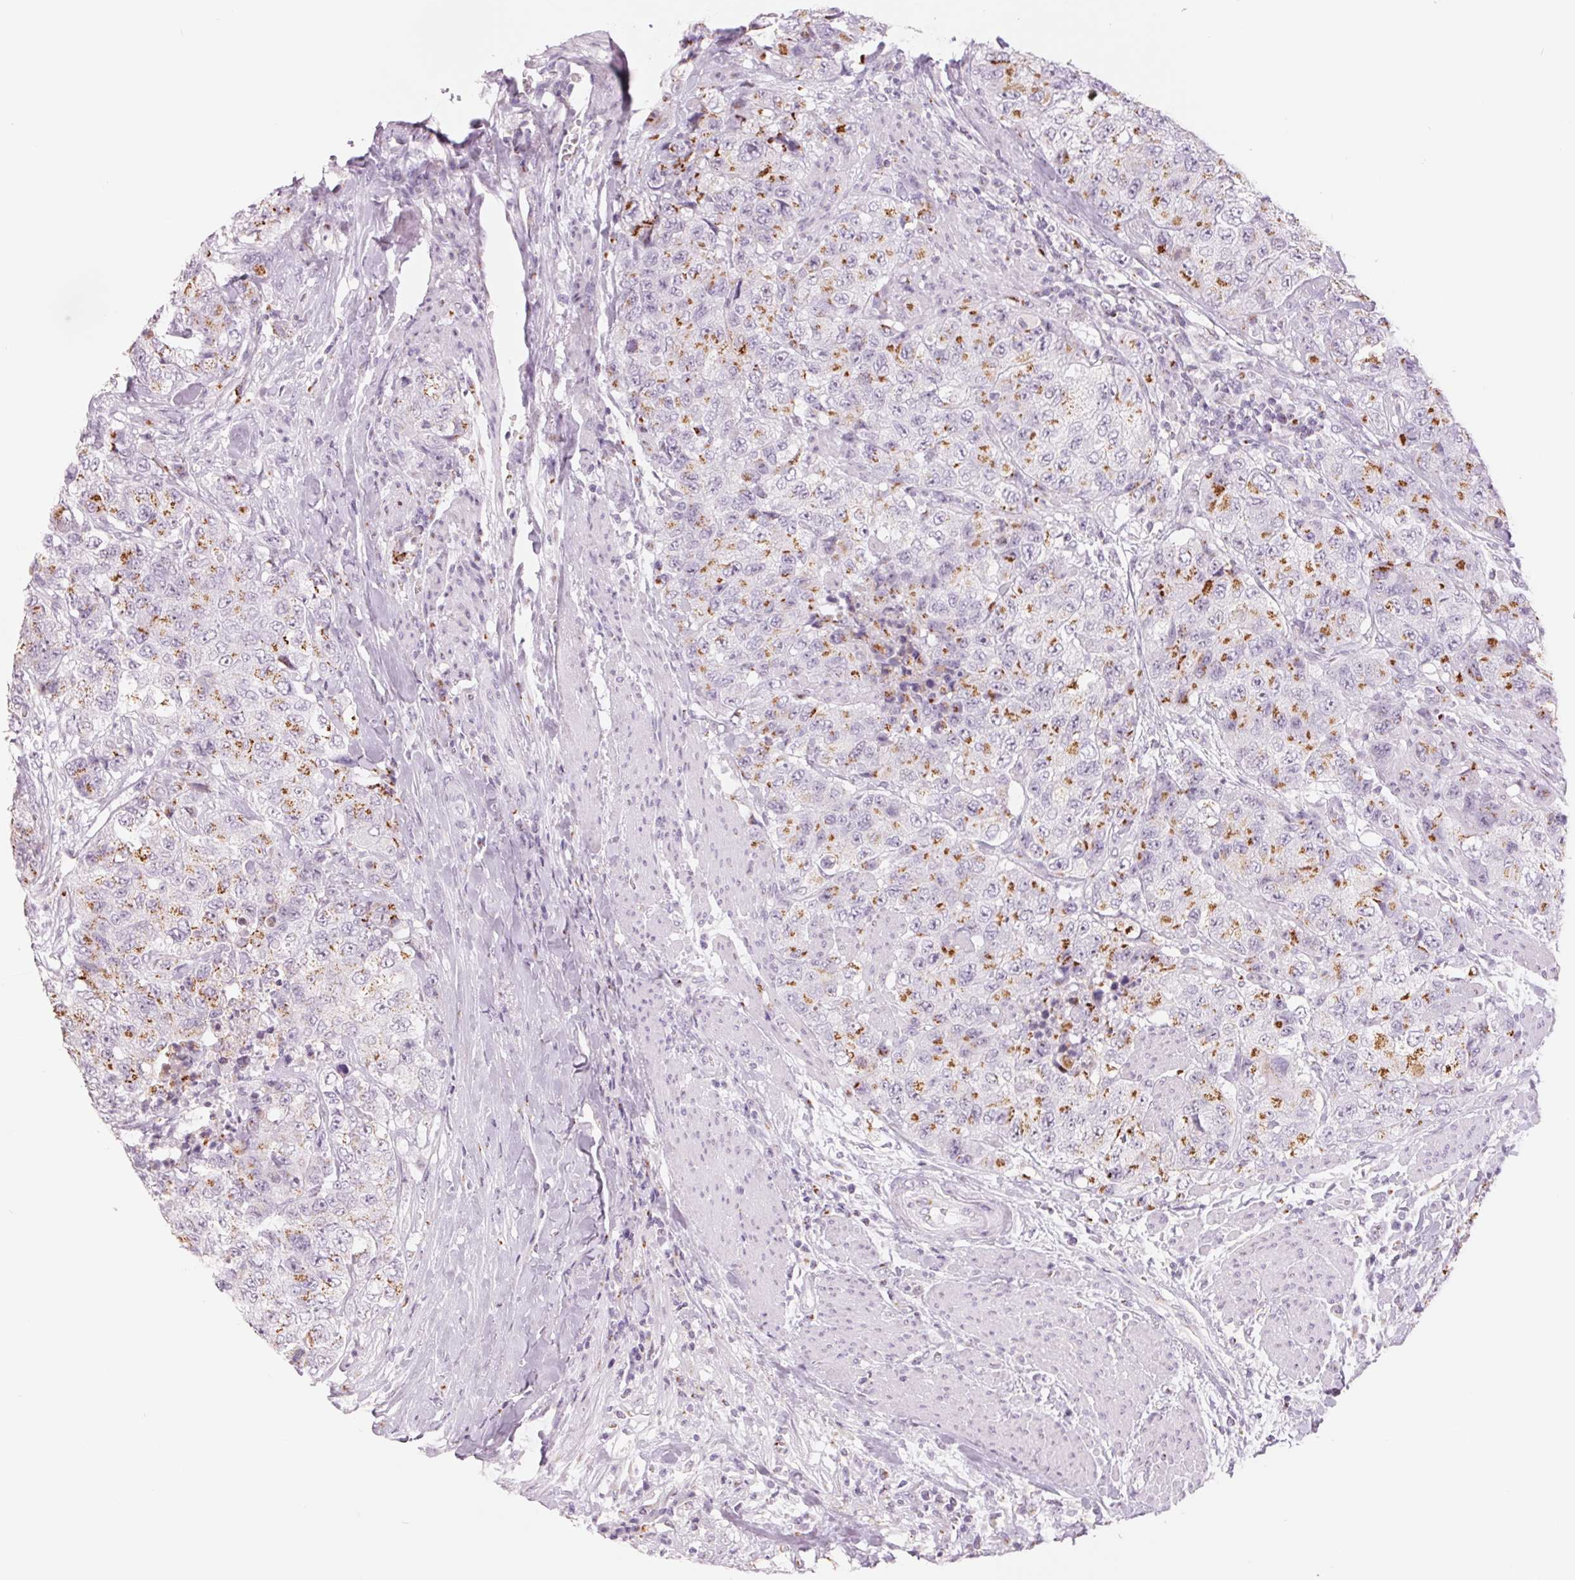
{"staining": {"intensity": "moderate", "quantity": ">75%", "location": "cytoplasmic/membranous"}, "tissue": "urothelial cancer", "cell_type": "Tumor cells", "image_type": "cancer", "snomed": [{"axis": "morphology", "description": "Urothelial carcinoma, High grade"}, {"axis": "topography", "description": "Urinary bladder"}], "caption": "IHC (DAB (3,3'-diaminobenzidine)) staining of urothelial cancer displays moderate cytoplasmic/membranous protein staining in about >75% of tumor cells.", "gene": "GALNT7", "patient": {"sex": "female", "age": 78}}